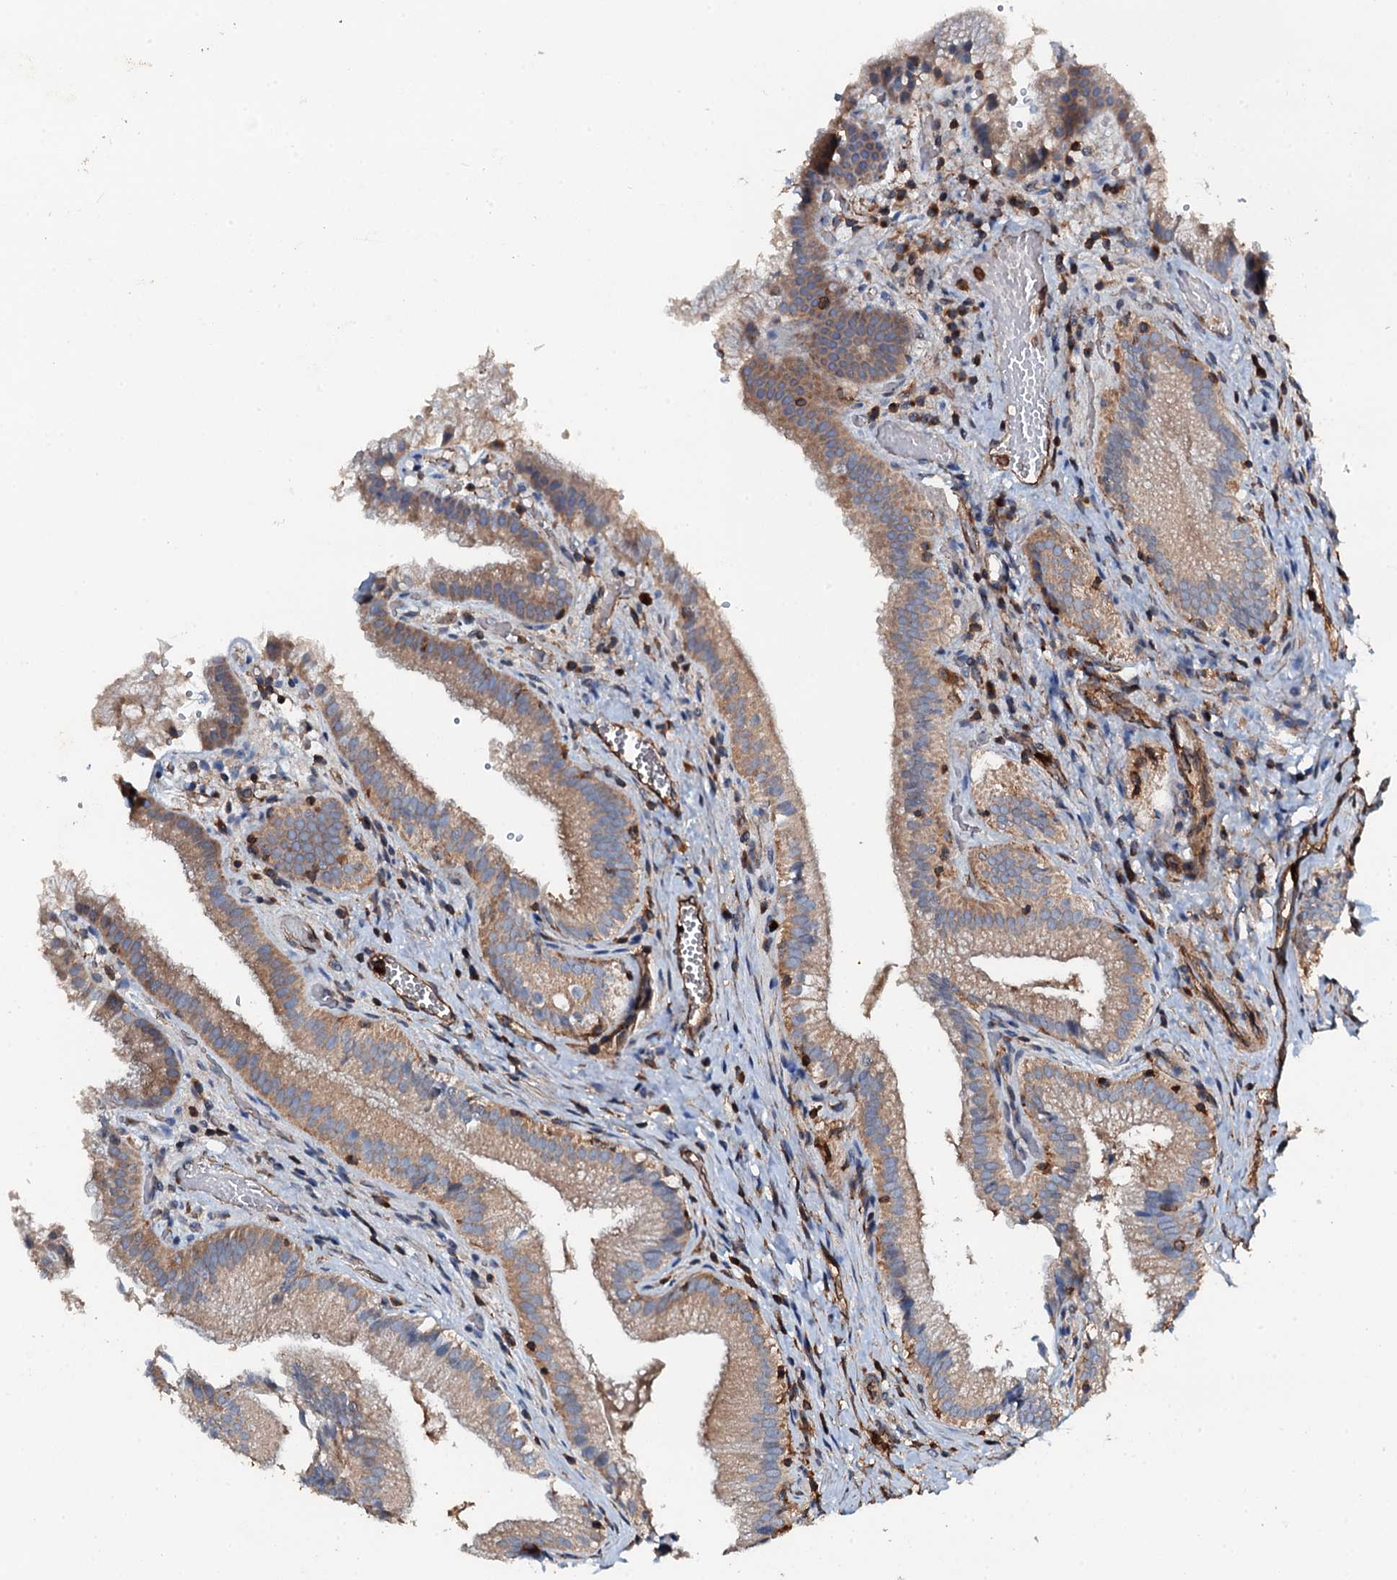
{"staining": {"intensity": "moderate", "quantity": ">75%", "location": "cytoplasmic/membranous"}, "tissue": "gallbladder", "cell_type": "Glandular cells", "image_type": "normal", "snomed": [{"axis": "morphology", "description": "Normal tissue, NOS"}, {"axis": "topography", "description": "Gallbladder"}], "caption": "Protein expression analysis of normal human gallbladder reveals moderate cytoplasmic/membranous staining in about >75% of glandular cells.", "gene": "GRK2", "patient": {"sex": "female", "age": 30}}